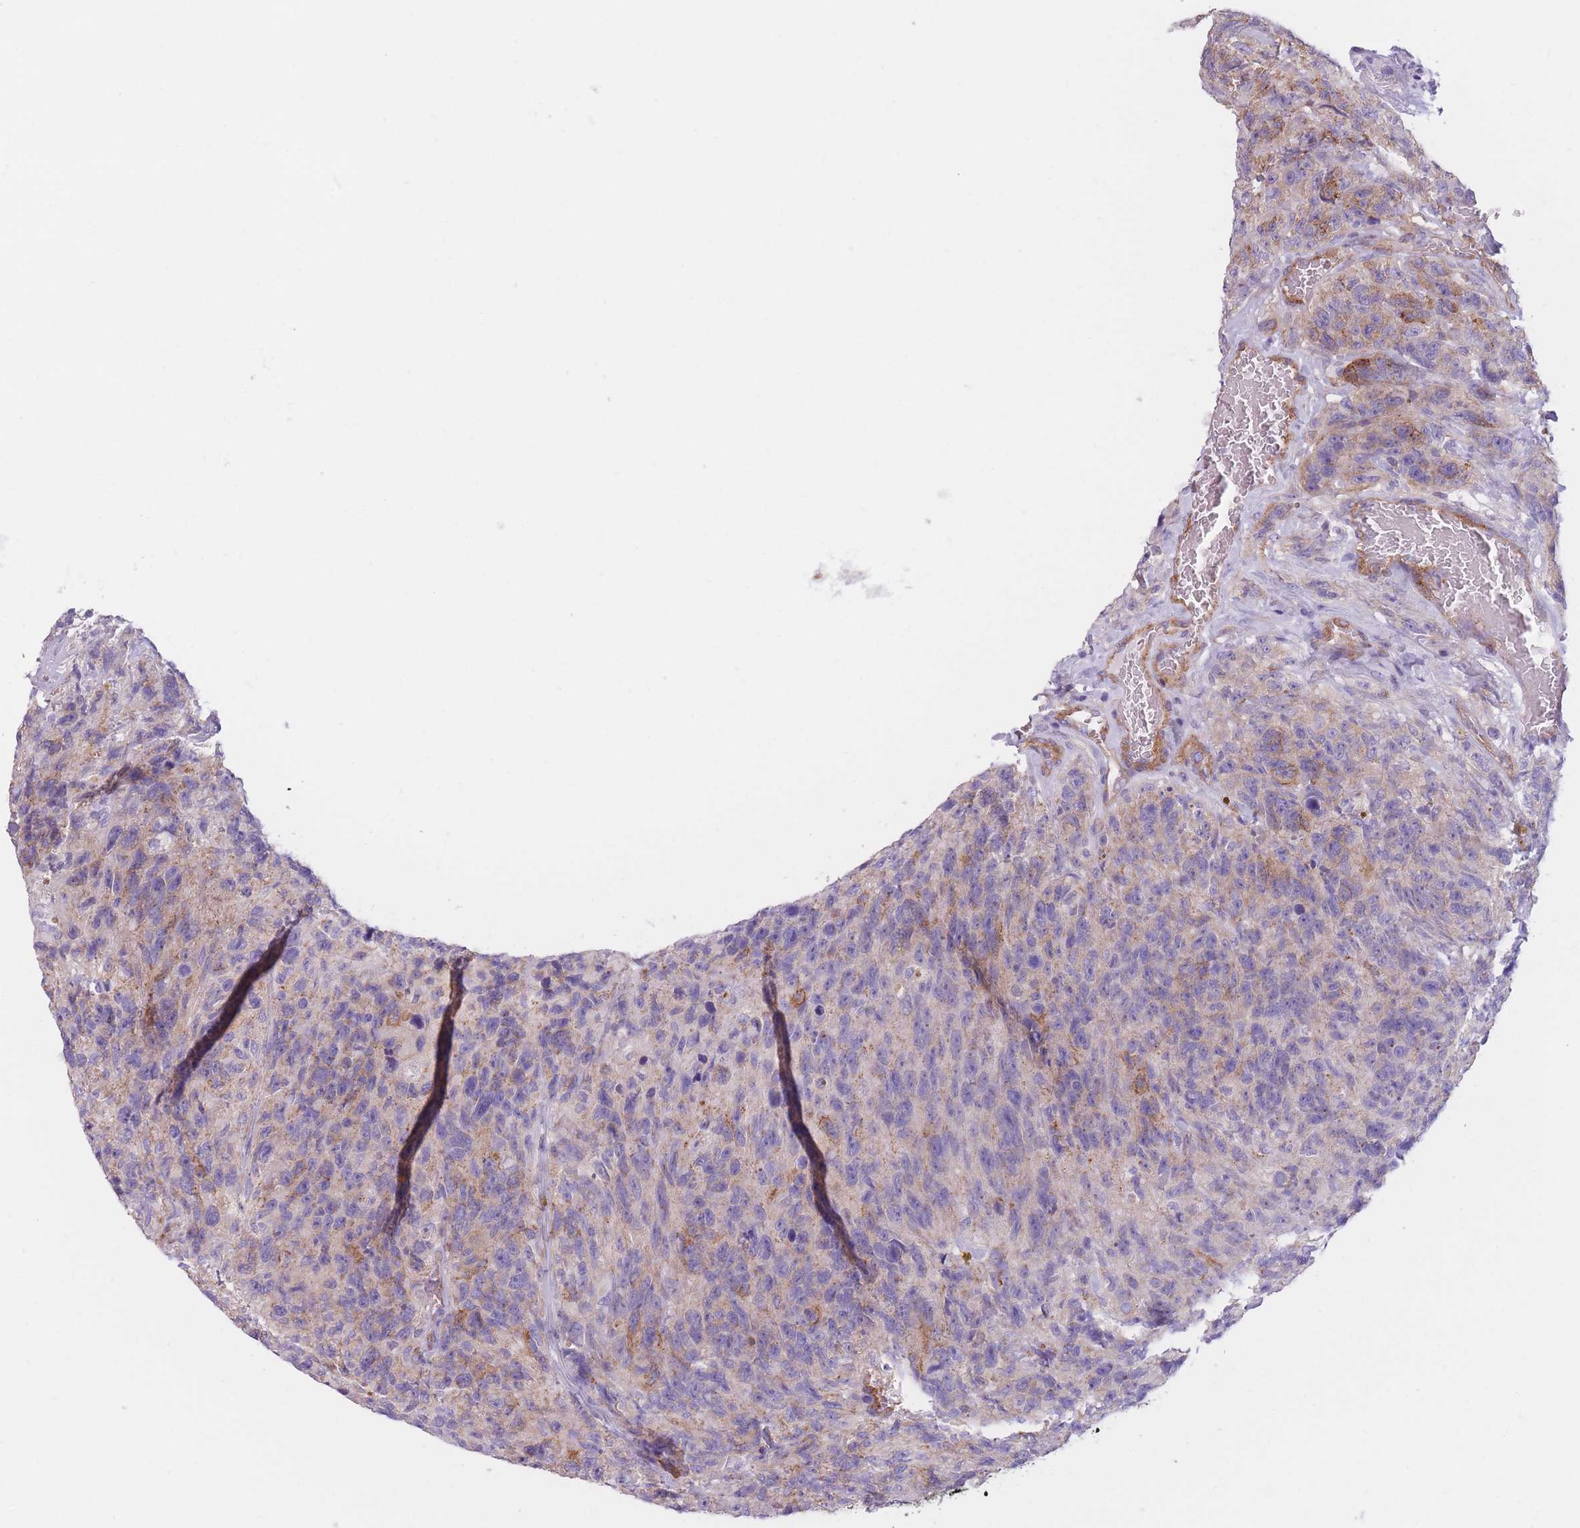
{"staining": {"intensity": "weak", "quantity": "<25%", "location": "cytoplasmic/membranous"}, "tissue": "glioma", "cell_type": "Tumor cells", "image_type": "cancer", "snomed": [{"axis": "morphology", "description": "Glioma, malignant, High grade"}, {"axis": "topography", "description": "Brain"}], "caption": "DAB (3,3'-diaminobenzidine) immunohistochemical staining of glioma displays no significant staining in tumor cells. Nuclei are stained in blue.", "gene": "SERPINB3", "patient": {"sex": "male", "age": 69}}